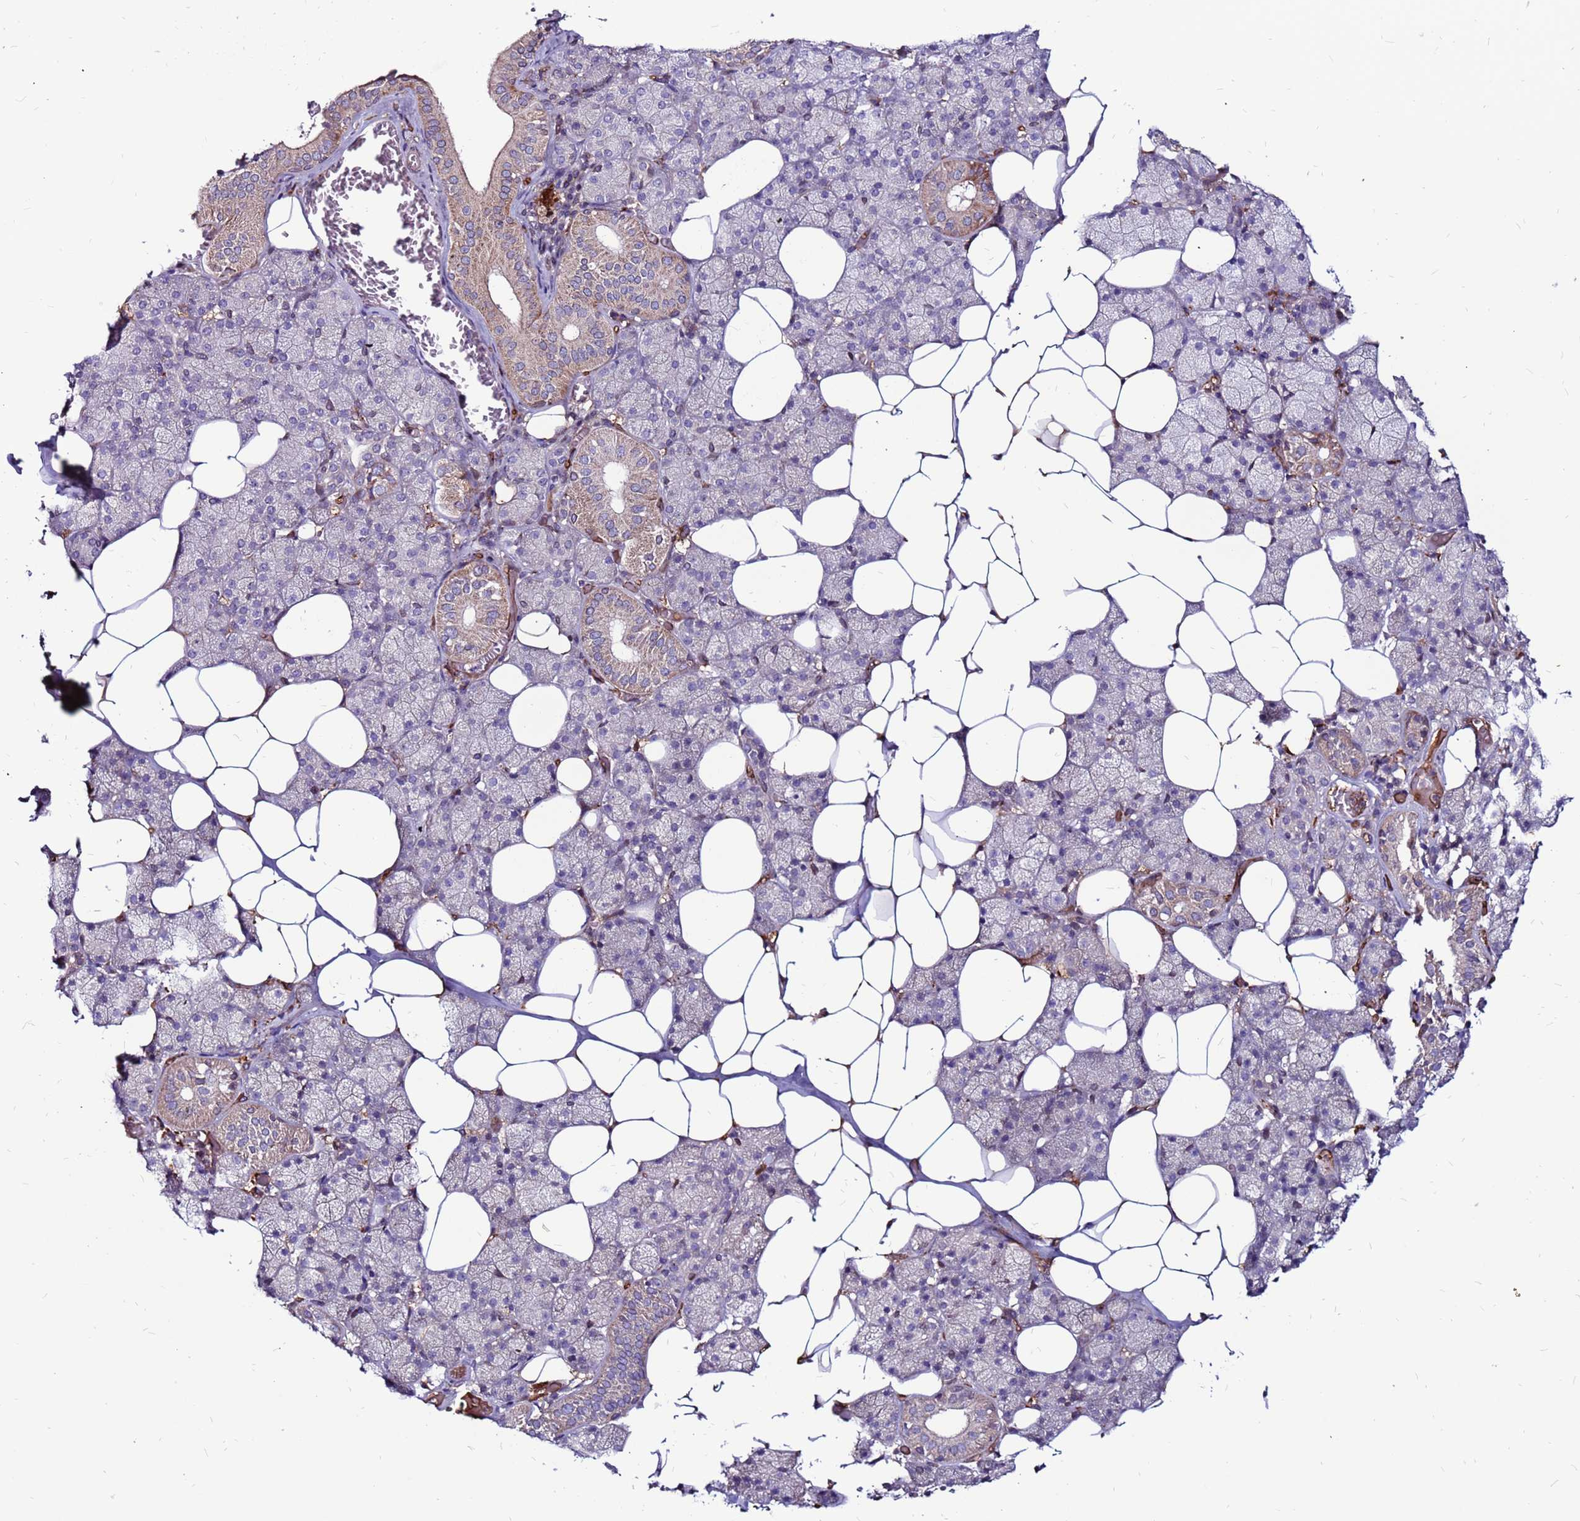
{"staining": {"intensity": "weak", "quantity": "<25%", "location": "cytoplasmic/membranous"}, "tissue": "salivary gland", "cell_type": "Glandular cells", "image_type": "normal", "snomed": [{"axis": "morphology", "description": "Normal tissue, NOS"}, {"axis": "topography", "description": "Salivary gland"}], "caption": "Photomicrograph shows no significant protein positivity in glandular cells of normal salivary gland.", "gene": "CCDC71", "patient": {"sex": "female", "age": 33}}